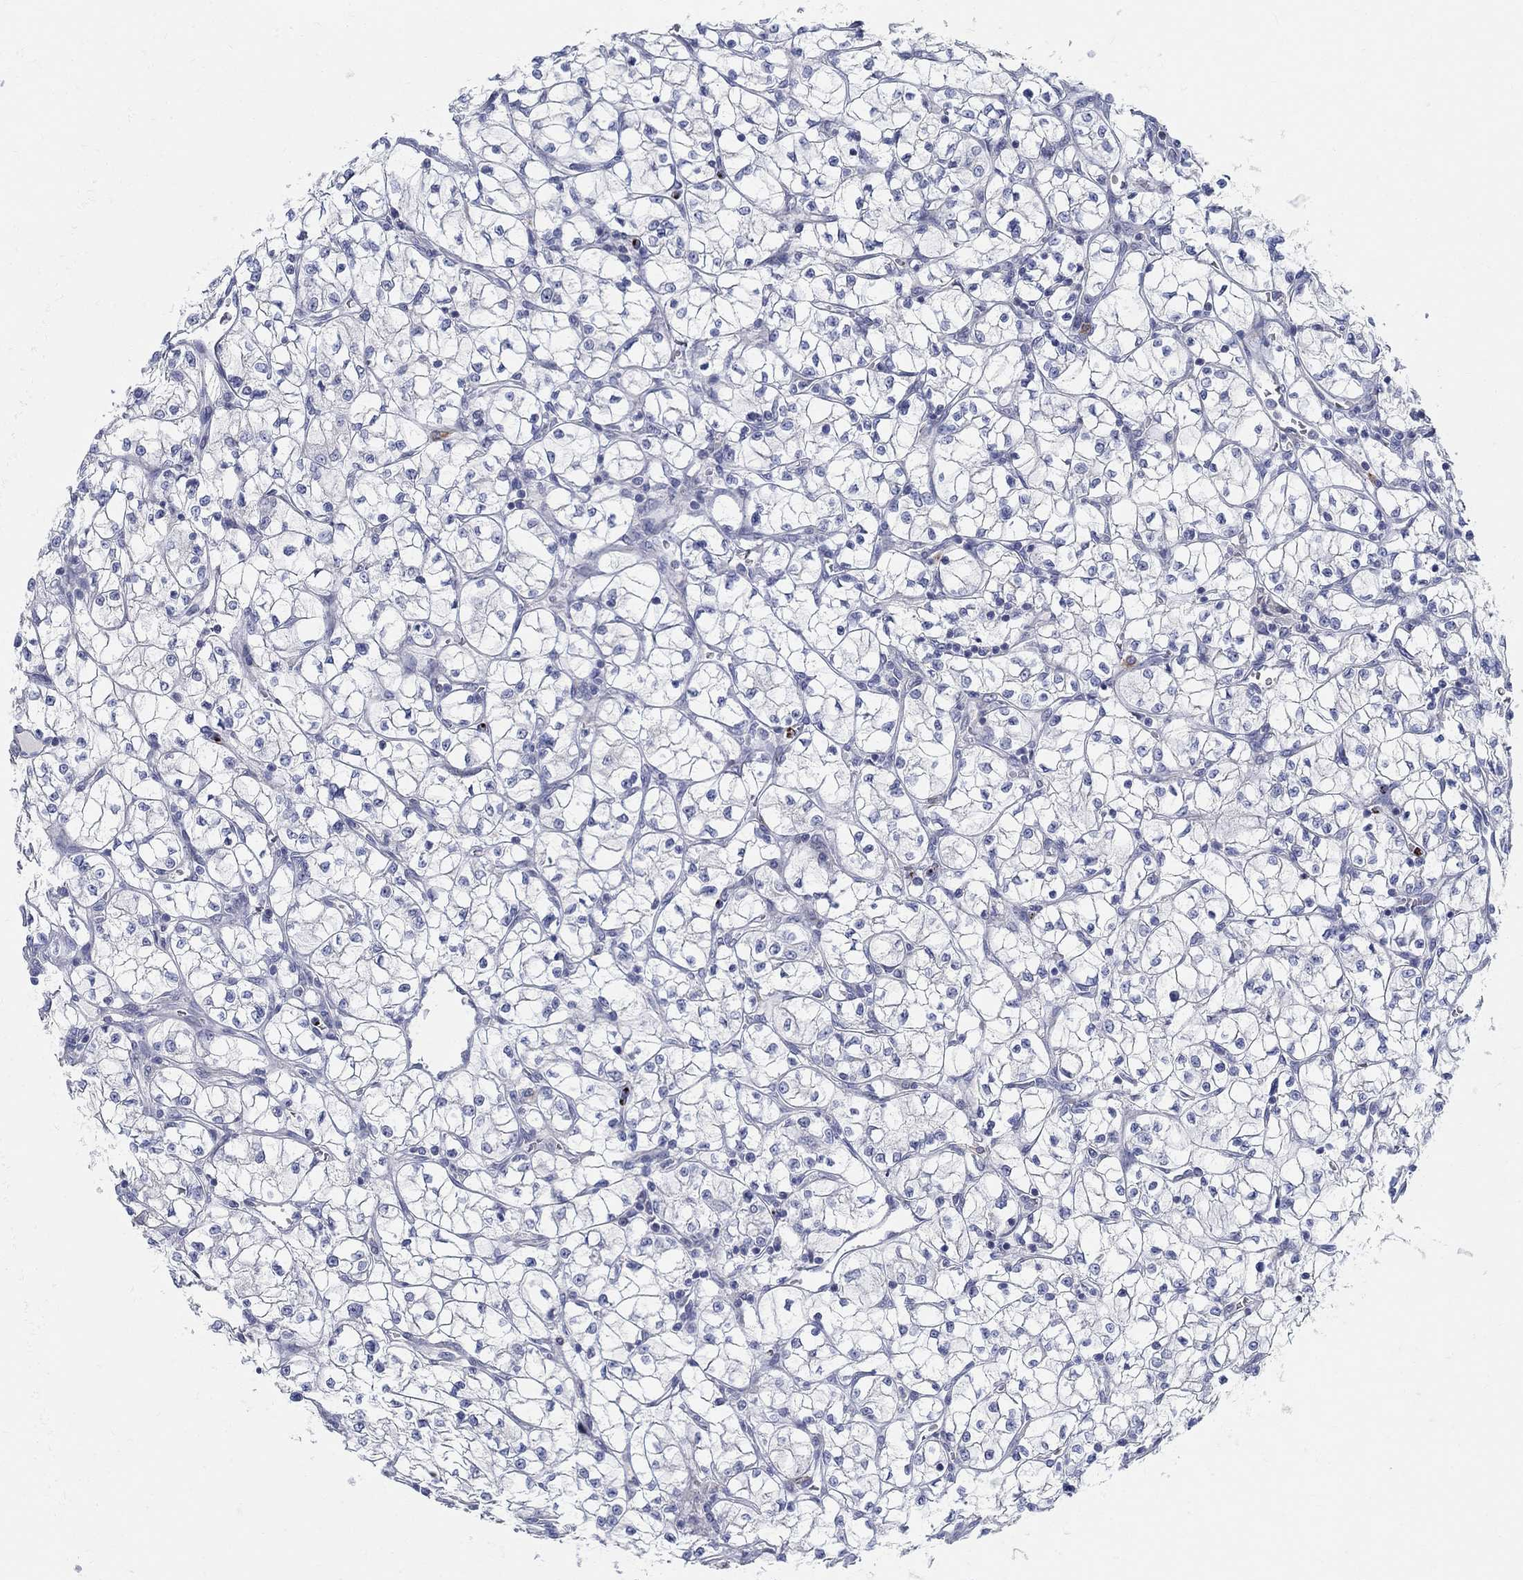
{"staining": {"intensity": "negative", "quantity": "none", "location": "none"}, "tissue": "renal cancer", "cell_type": "Tumor cells", "image_type": "cancer", "snomed": [{"axis": "morphology", "description": "Adenocarcinoma, NOS"}, {"axis": "topography", "description": "Kidney"}], "caption": "Renal cancer was stained to show a protein in brown. There is no significant expression in tumor cells.", "gene": "ANO7", "patient": {"sex": "female", "age": 64}}